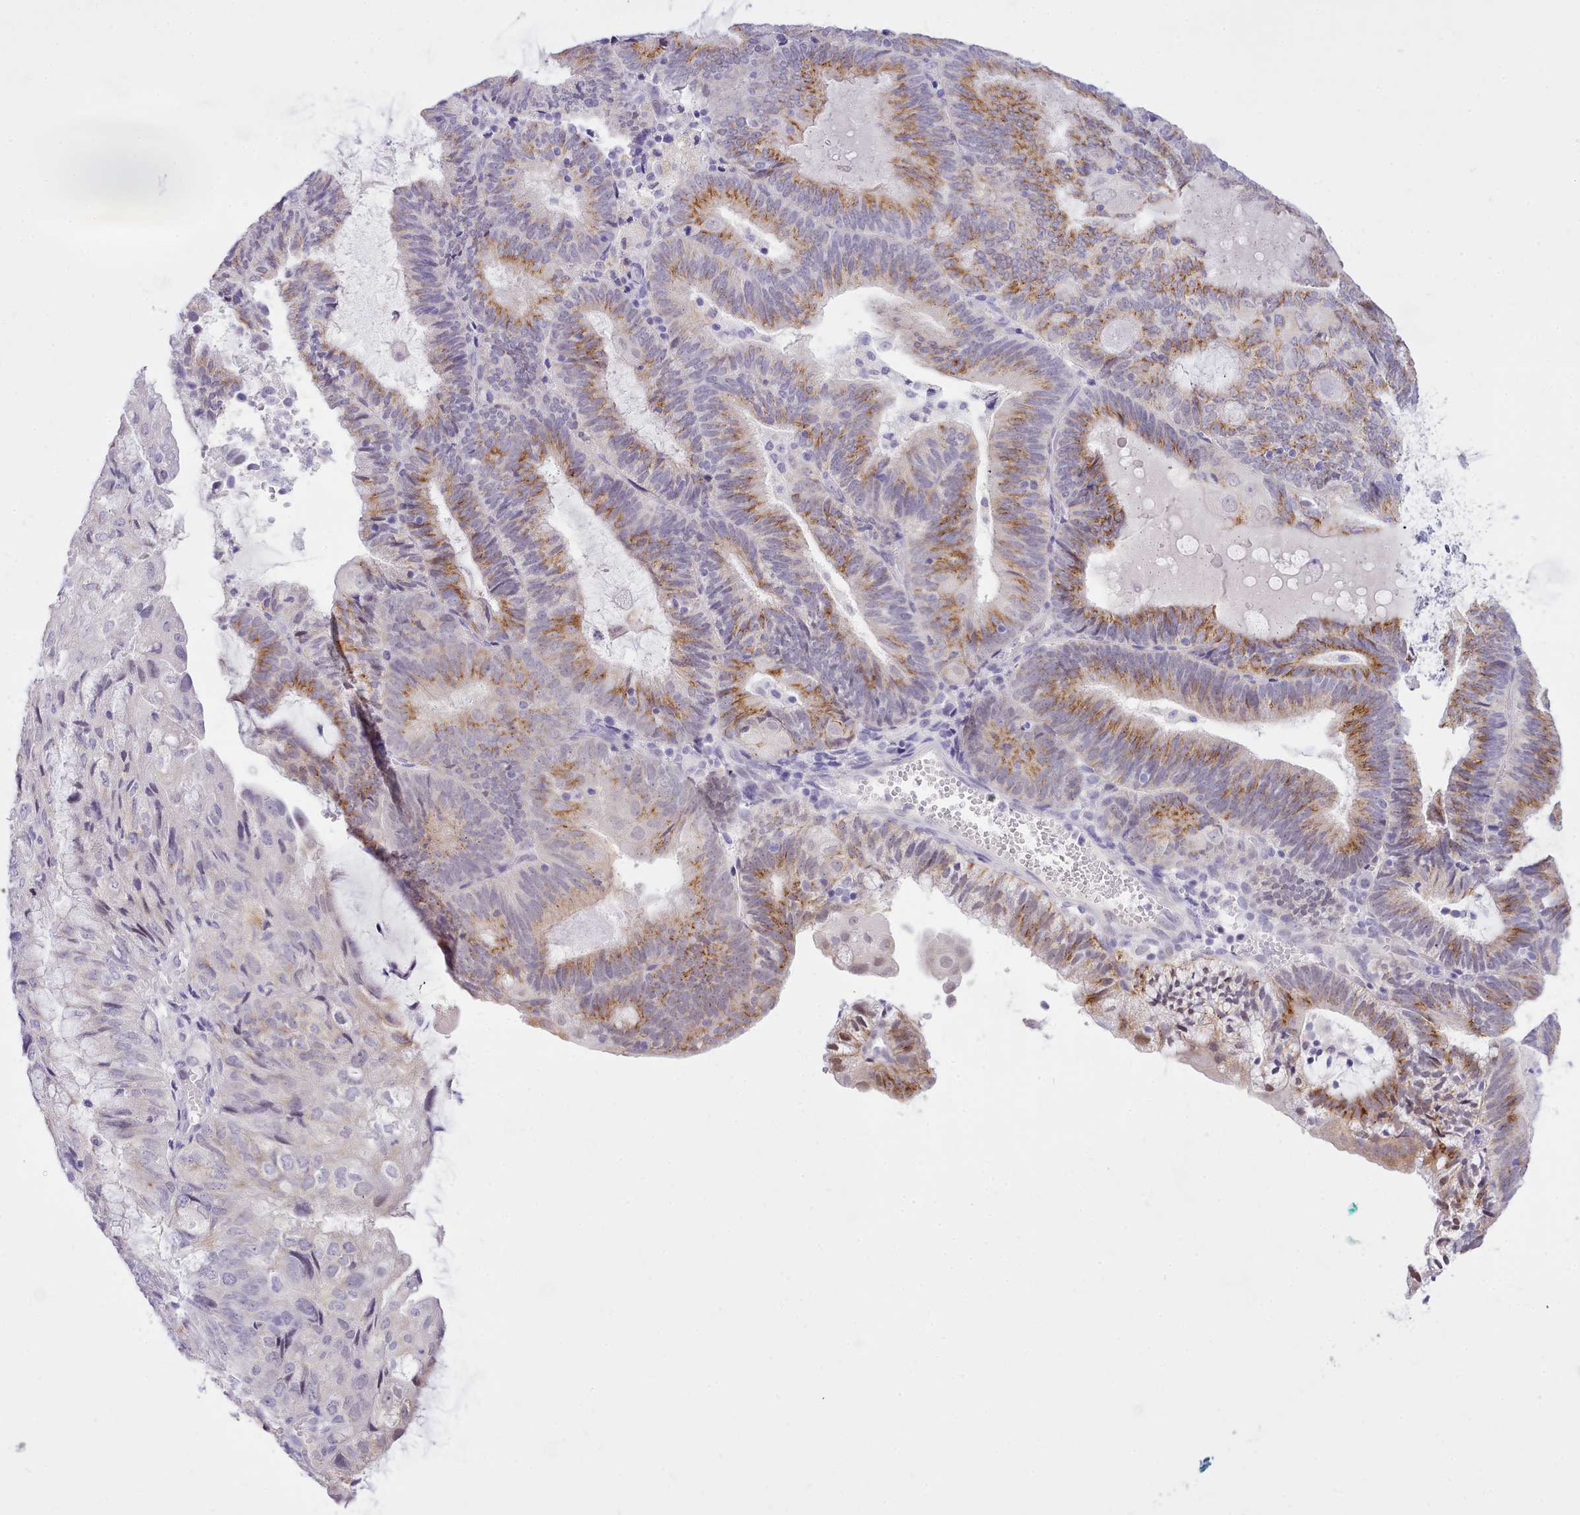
{"staining": {"intensity": "moderate", "quantity": ">75%", "location": "cytoplasmic/membranous"}, "tissue": "endometrial cancer", "cell_type": "Tumor cells", "image_type": "cancer", "snomed": [{"axis": "morphology", "description": "Adenocarcinoma, NOS"}, {"axis": "topography", "description": "Endometrium"}], "caption": "Endometrial cancer stained with a protein marker displays moderate staining in tumor cells.", "gene": "LRRC37A", "patient": {"sex": "female", "age": 81}}